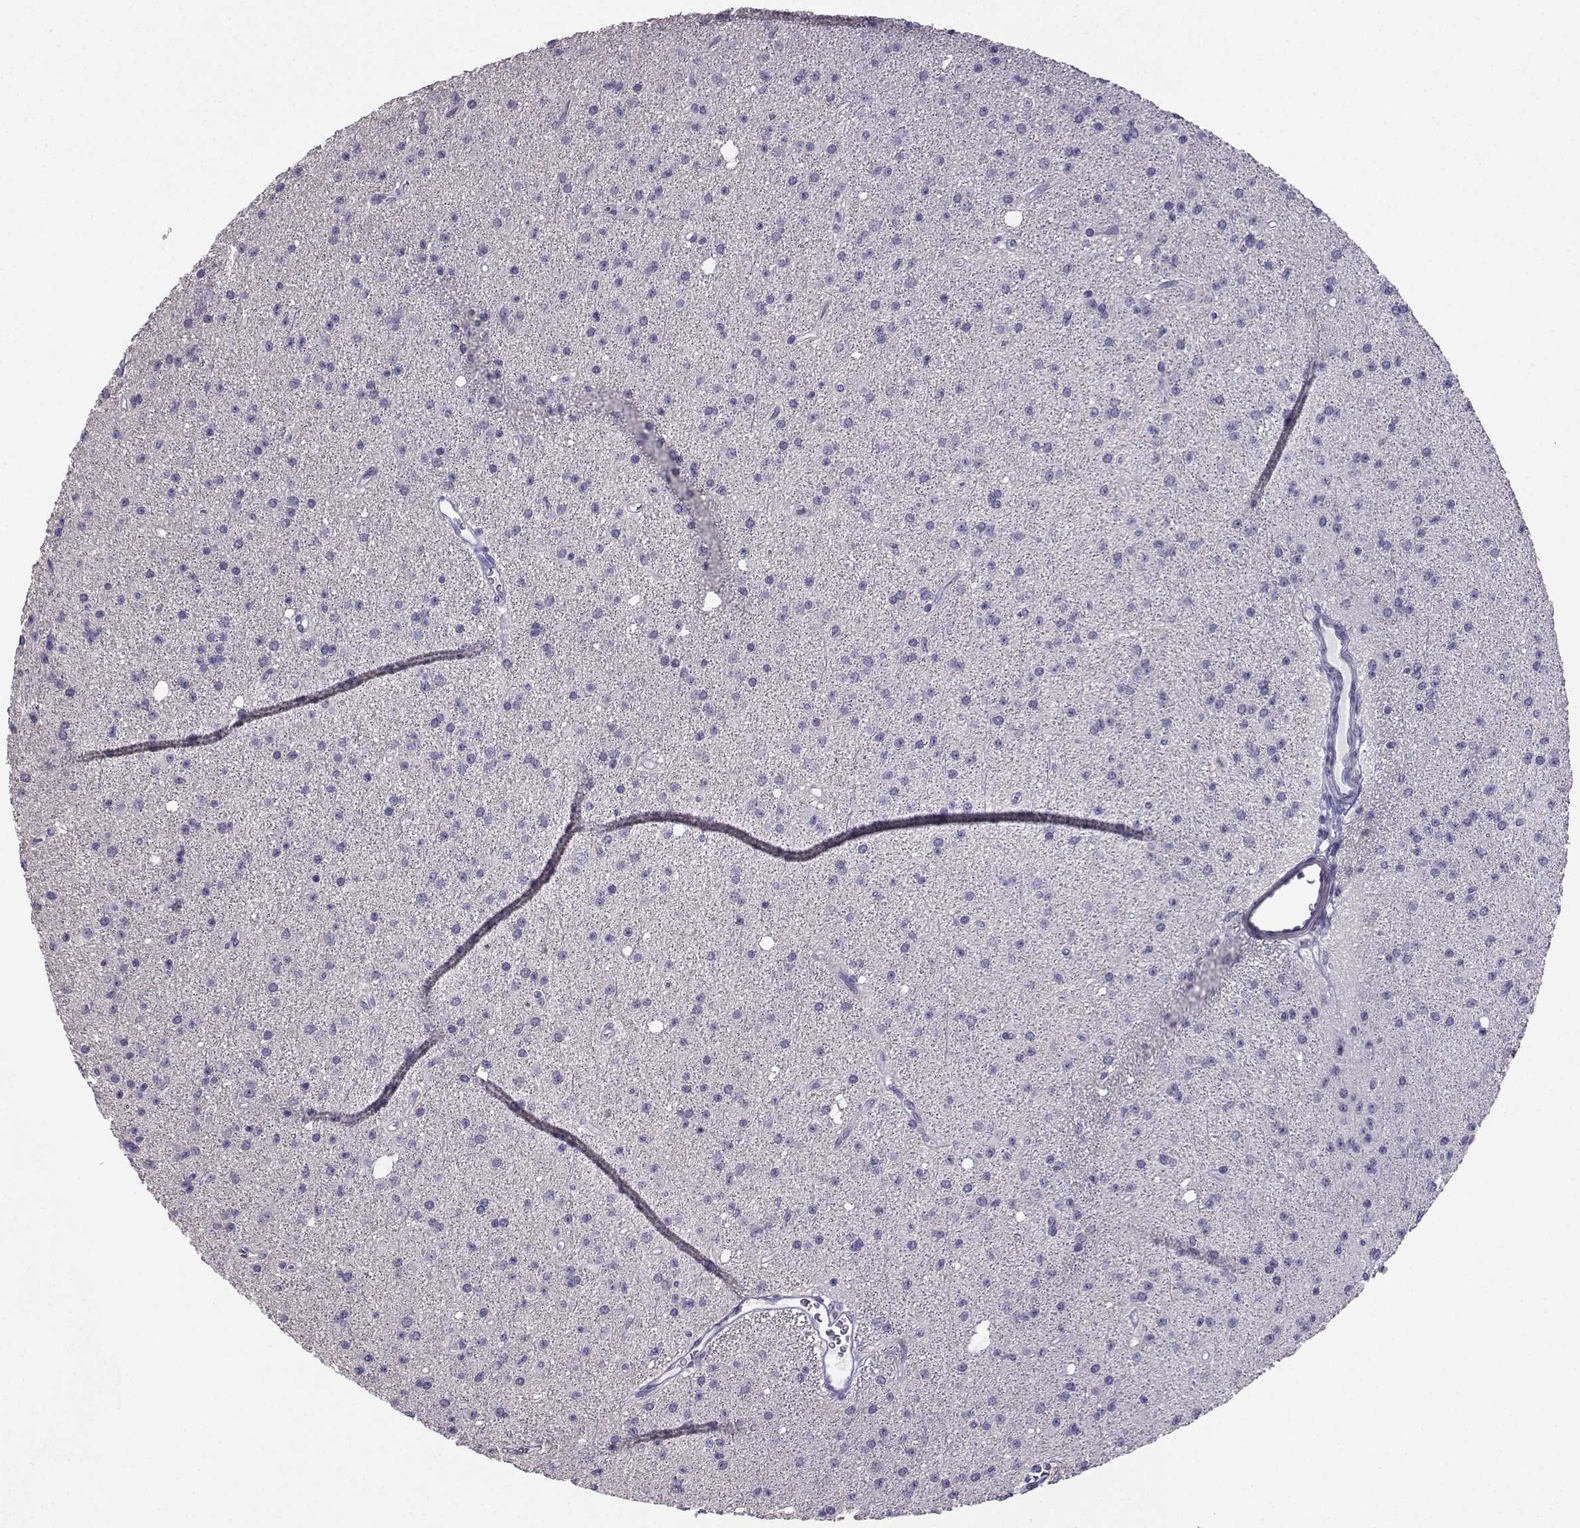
{"staining": {"intensity": "negative", "quantity": "none", "location": "none"}, "tissue": "glioma", "cell_type": "Tumor cells", "image_type": "cancer", "snomed": [{"axis": "morphology", "description": "Glioma, malignant, Low grade"}, {"axis": "topography", "description": "Brain"}], "caption": "Protein analysis of glioma demonstrates no significant expression in tumor cells.", "gene": "KIF17", "patient": {"sex": "male", "age": 27}}